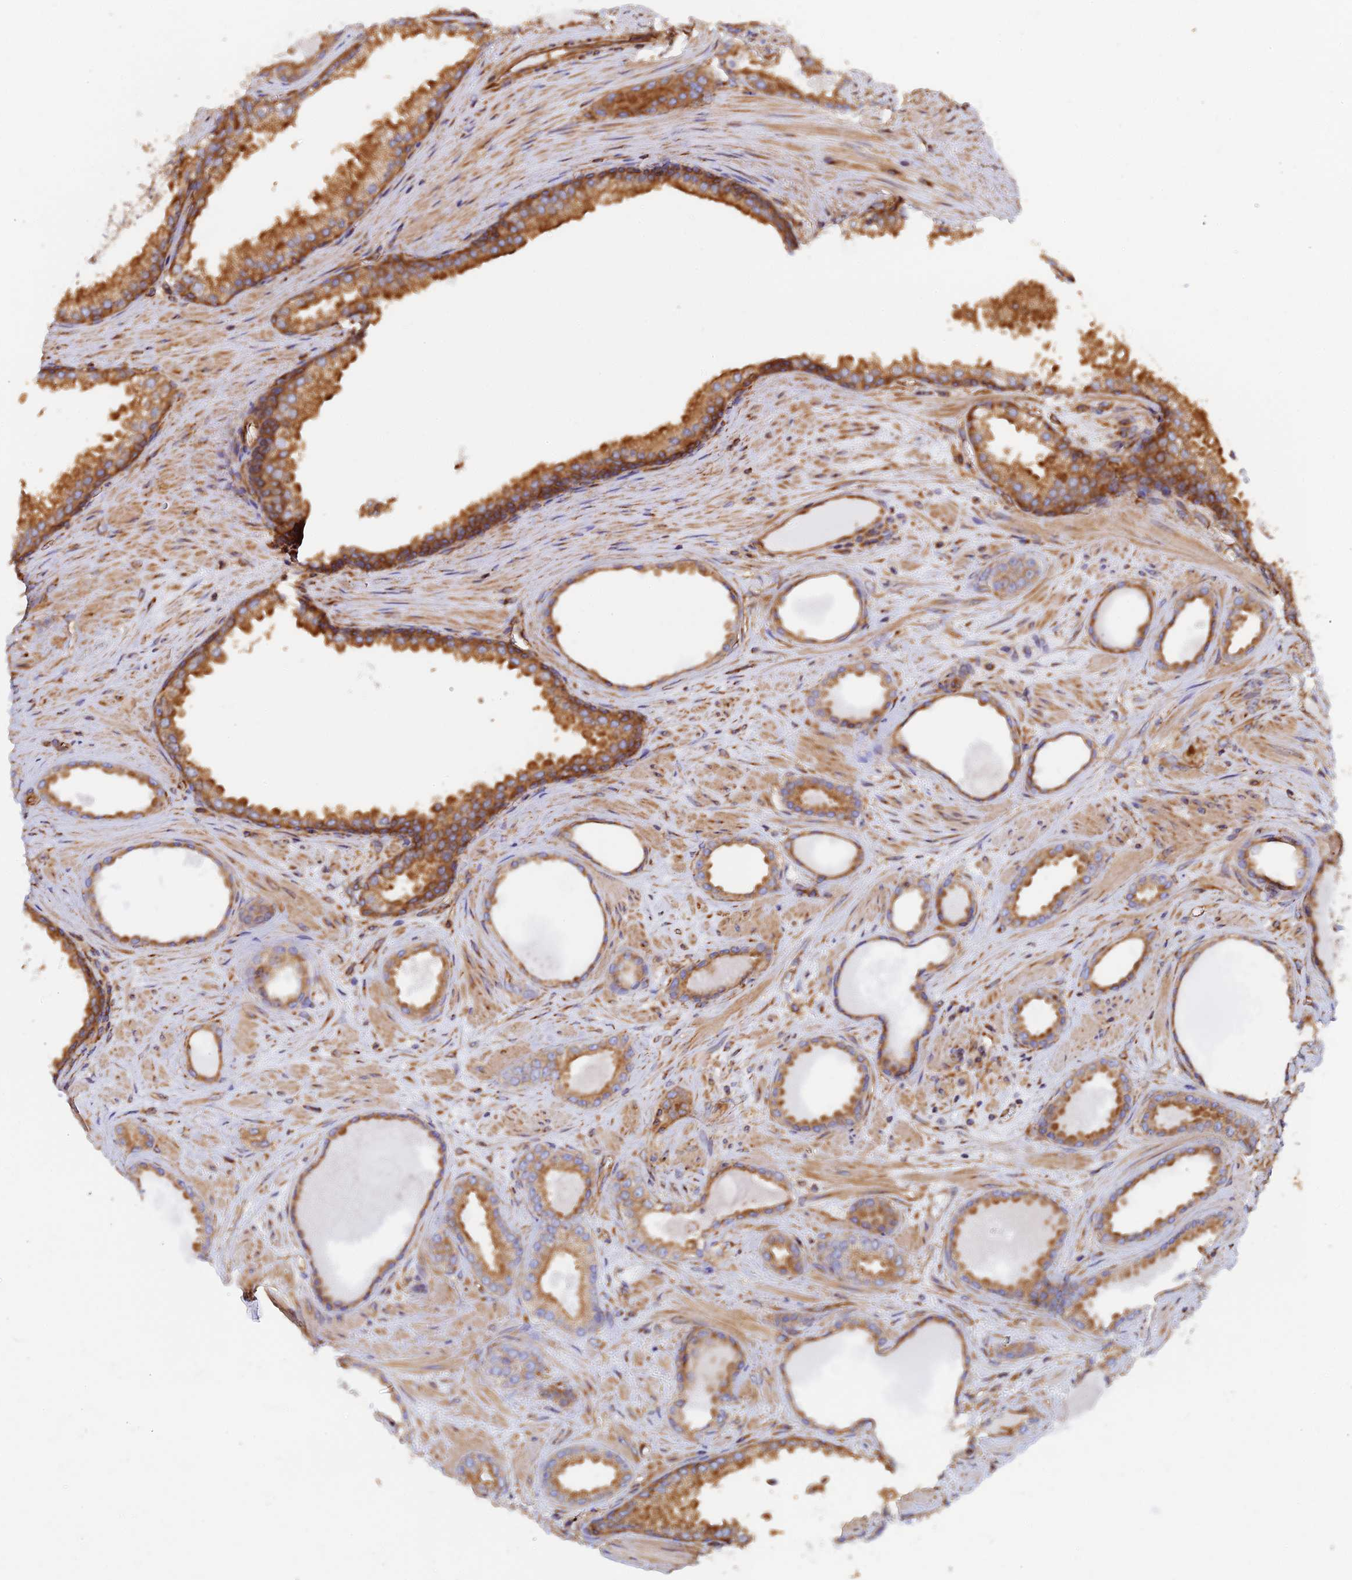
{"staining": {"intensity": "moderate", "quantity": ">75%", "location": "cytoplasmic/membranous"}, "tissue": "prostate cancer", "cell_type": "Tumor cells", "image_type": "cancer", "snomed": [{"axis": "morphology", "description": "Adenocarcinoma, Low grade"}, {"axis": "topography", "description": "Prostate"}], "caption": "IHC histopathology image of prostate cancer stained for a protein (brown), which exhibits medium levels of moderate cytoplasmic/membranous positivity in approximately >75% of tumor cells.", "gene": "DCTN2", "patient": {"sex": "male", "age": 57}}